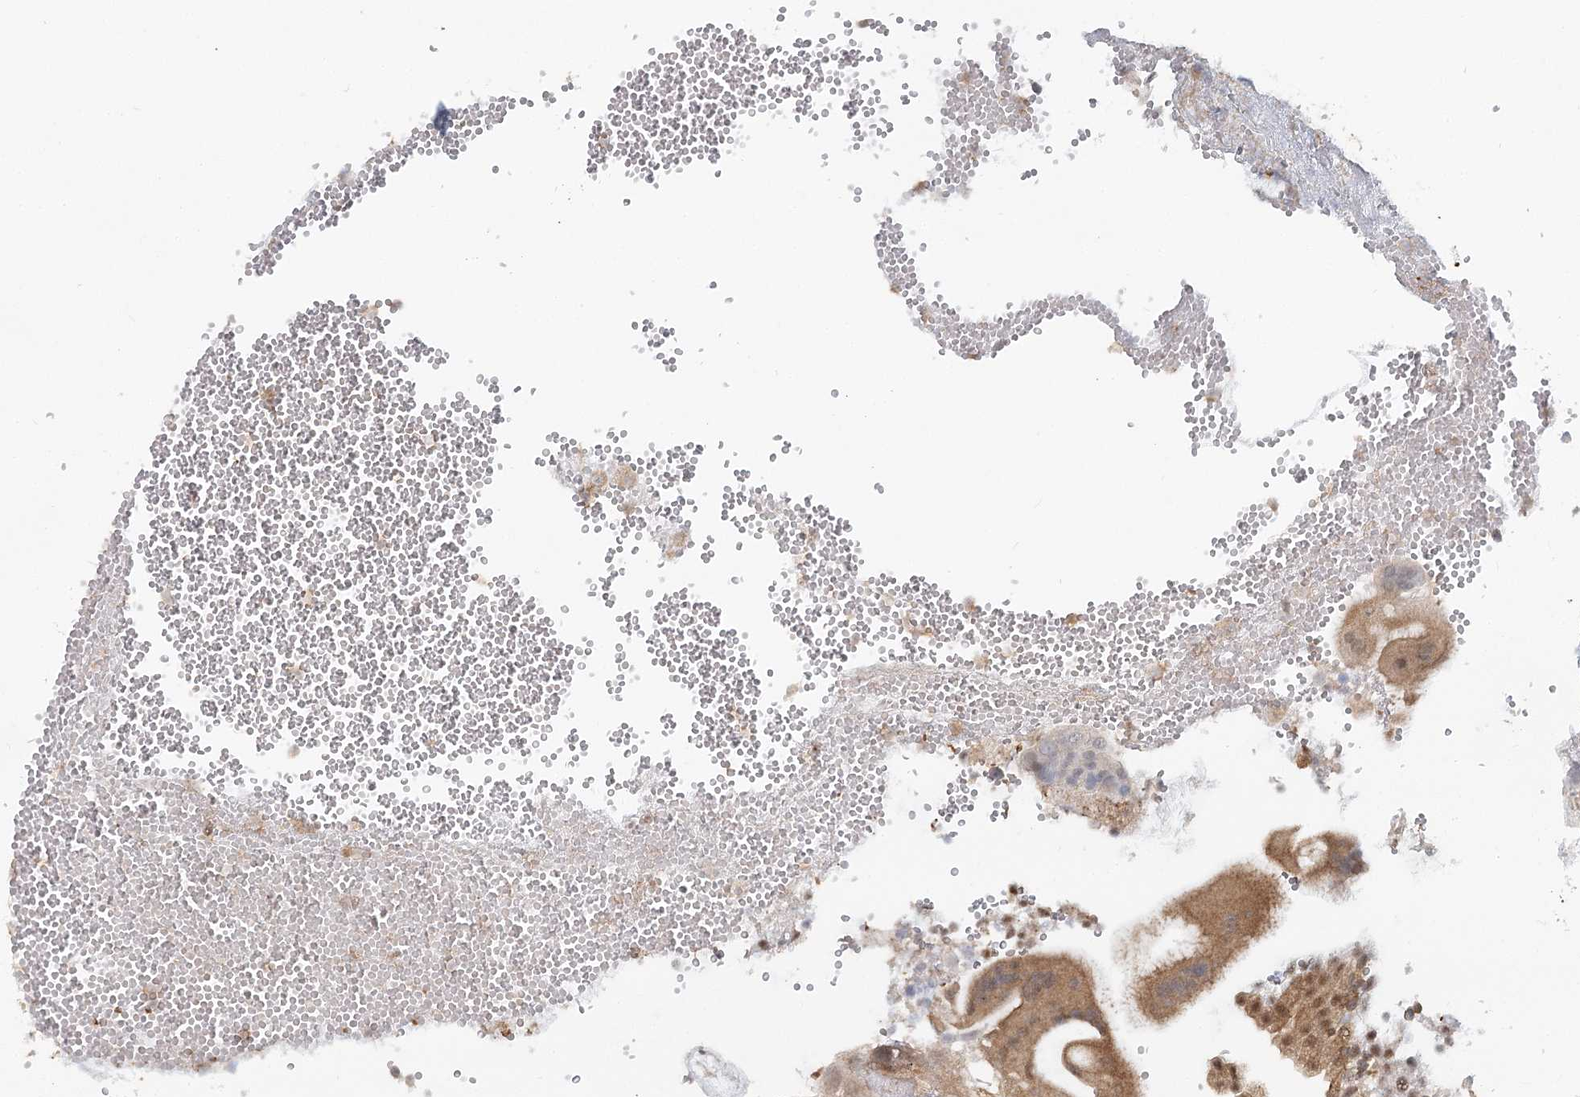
{"staining": {"intensity": "moderate", "quantity": ">75%", "location": "cytoplasmic/membranous,nuclear"}, "tissue": "placenta", "cell_type": "Decidual cells", "image_type": "normal", "snomed": [{"axis": "morphology", "description": "Normal tissue, NOS"}, {"axis": "topography", "description": "Placenta"}], "caption": "Immunohistochemical staining of normal human placenta exhibits >75% levels of moderate cytoplasmic/membranous,nuclear protein staining in about >75% of decidual cells.", "gene": "FAM120B", "patient": {"sex": "female", "age": 18}}